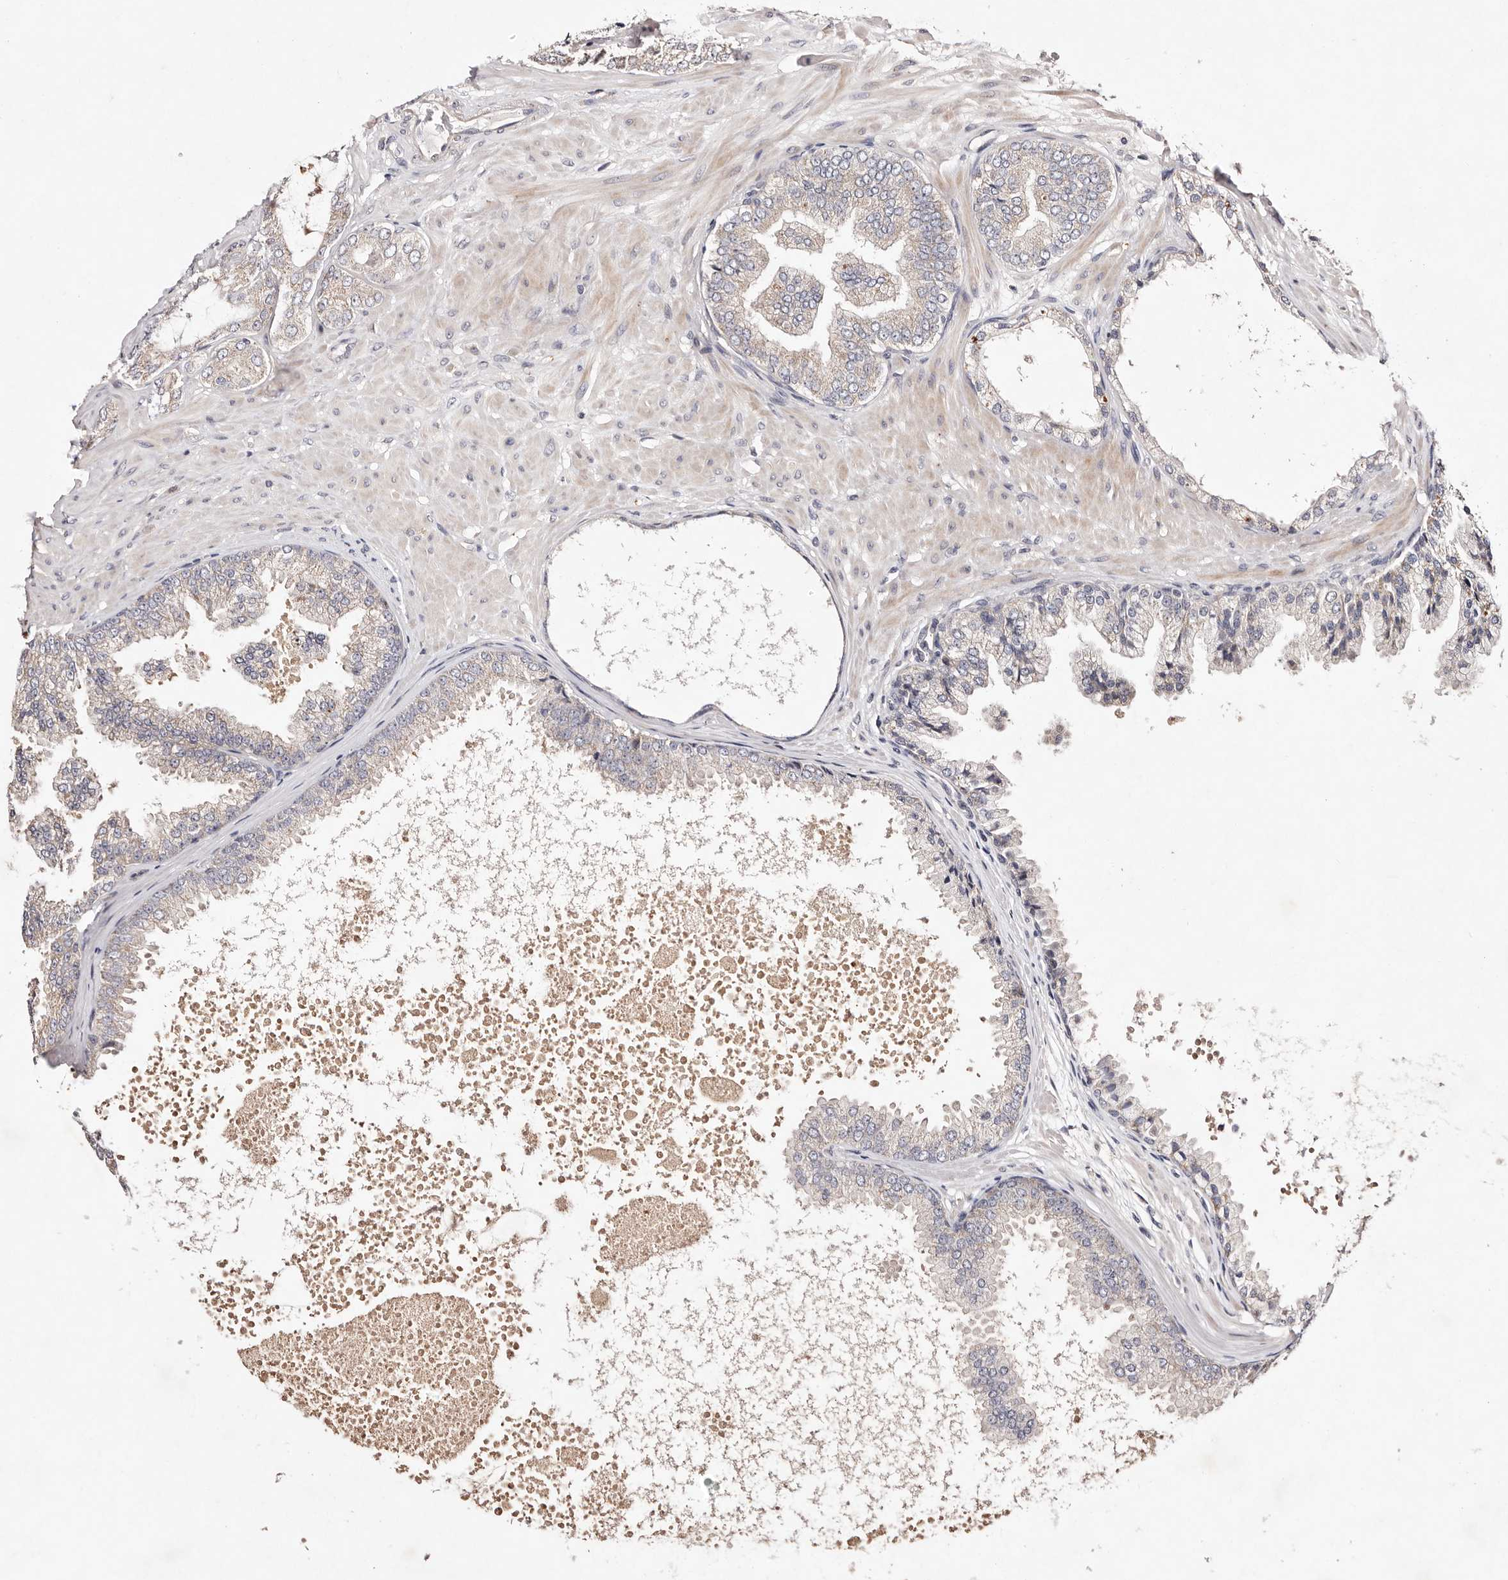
{"staining": {"intensity": "weak", "quantity": "<25%", "location": "cytoplasmic/membranous"}, "tissue": "prostate cancer", "cell_type": "Tumor cells", "image_type": "cancer", "snomed": [{"axis": "morphology", "description": "Adenocarcinoma, Low grade"}, {"axis": "topography", "description": "Prostate"}], "caption": "IHC micrograph of neoplastic tissue: prostate cancer stained with DAB (3,3'-diaminobenzidine) shows no significant protein staining in tumor cells. (IHC, brightfield microscopy, high magnification).", "gene": "TSC2", "patient": {"sex": "male", "age": 63}}